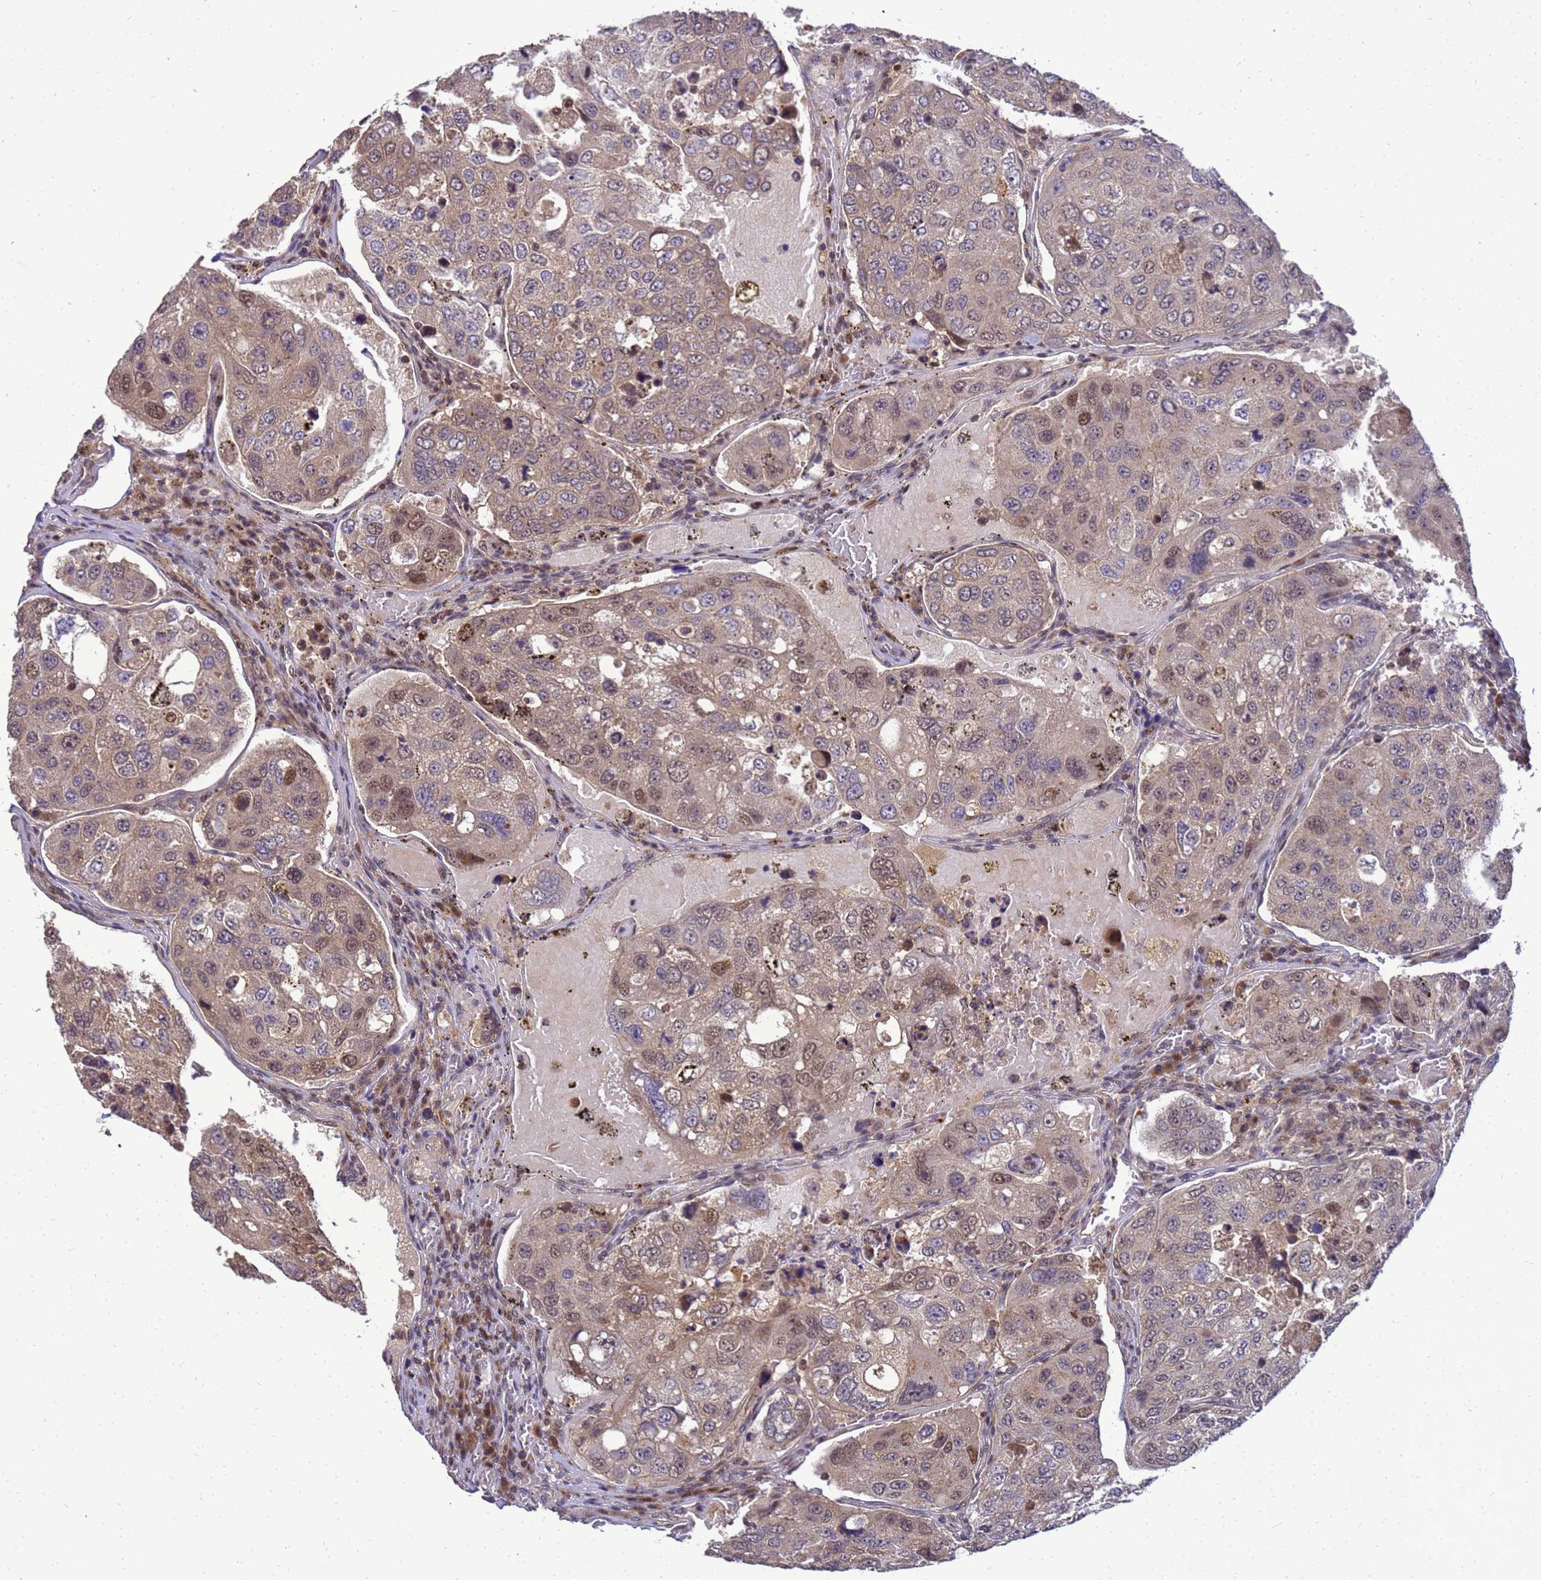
{"staining": {"intensity": "weak", "quantity": "25%-75%", "location": "cytoplasmic/membranous,nuclear"}, "tissue": "urothelial cancer", "cell_type": "Tumor cells", "image_type": "cancer", "snomed": [{"axis": "morphology", "description": "Urothelial carcinoma, High grade"}, {"axis": "topography", "description": "Lymph node"}, {"axis": "topography", "description": "Urinary bladder"}], "caption": "Urothelial carcinoma (high-grade) stained with IHC exhibits weak cytoplasmic/membranous and nuclear positivity in about 25%-75% of tumor cells.", "gene": "TMEM74B", "patient": {"sex": "male", "age": 51}}